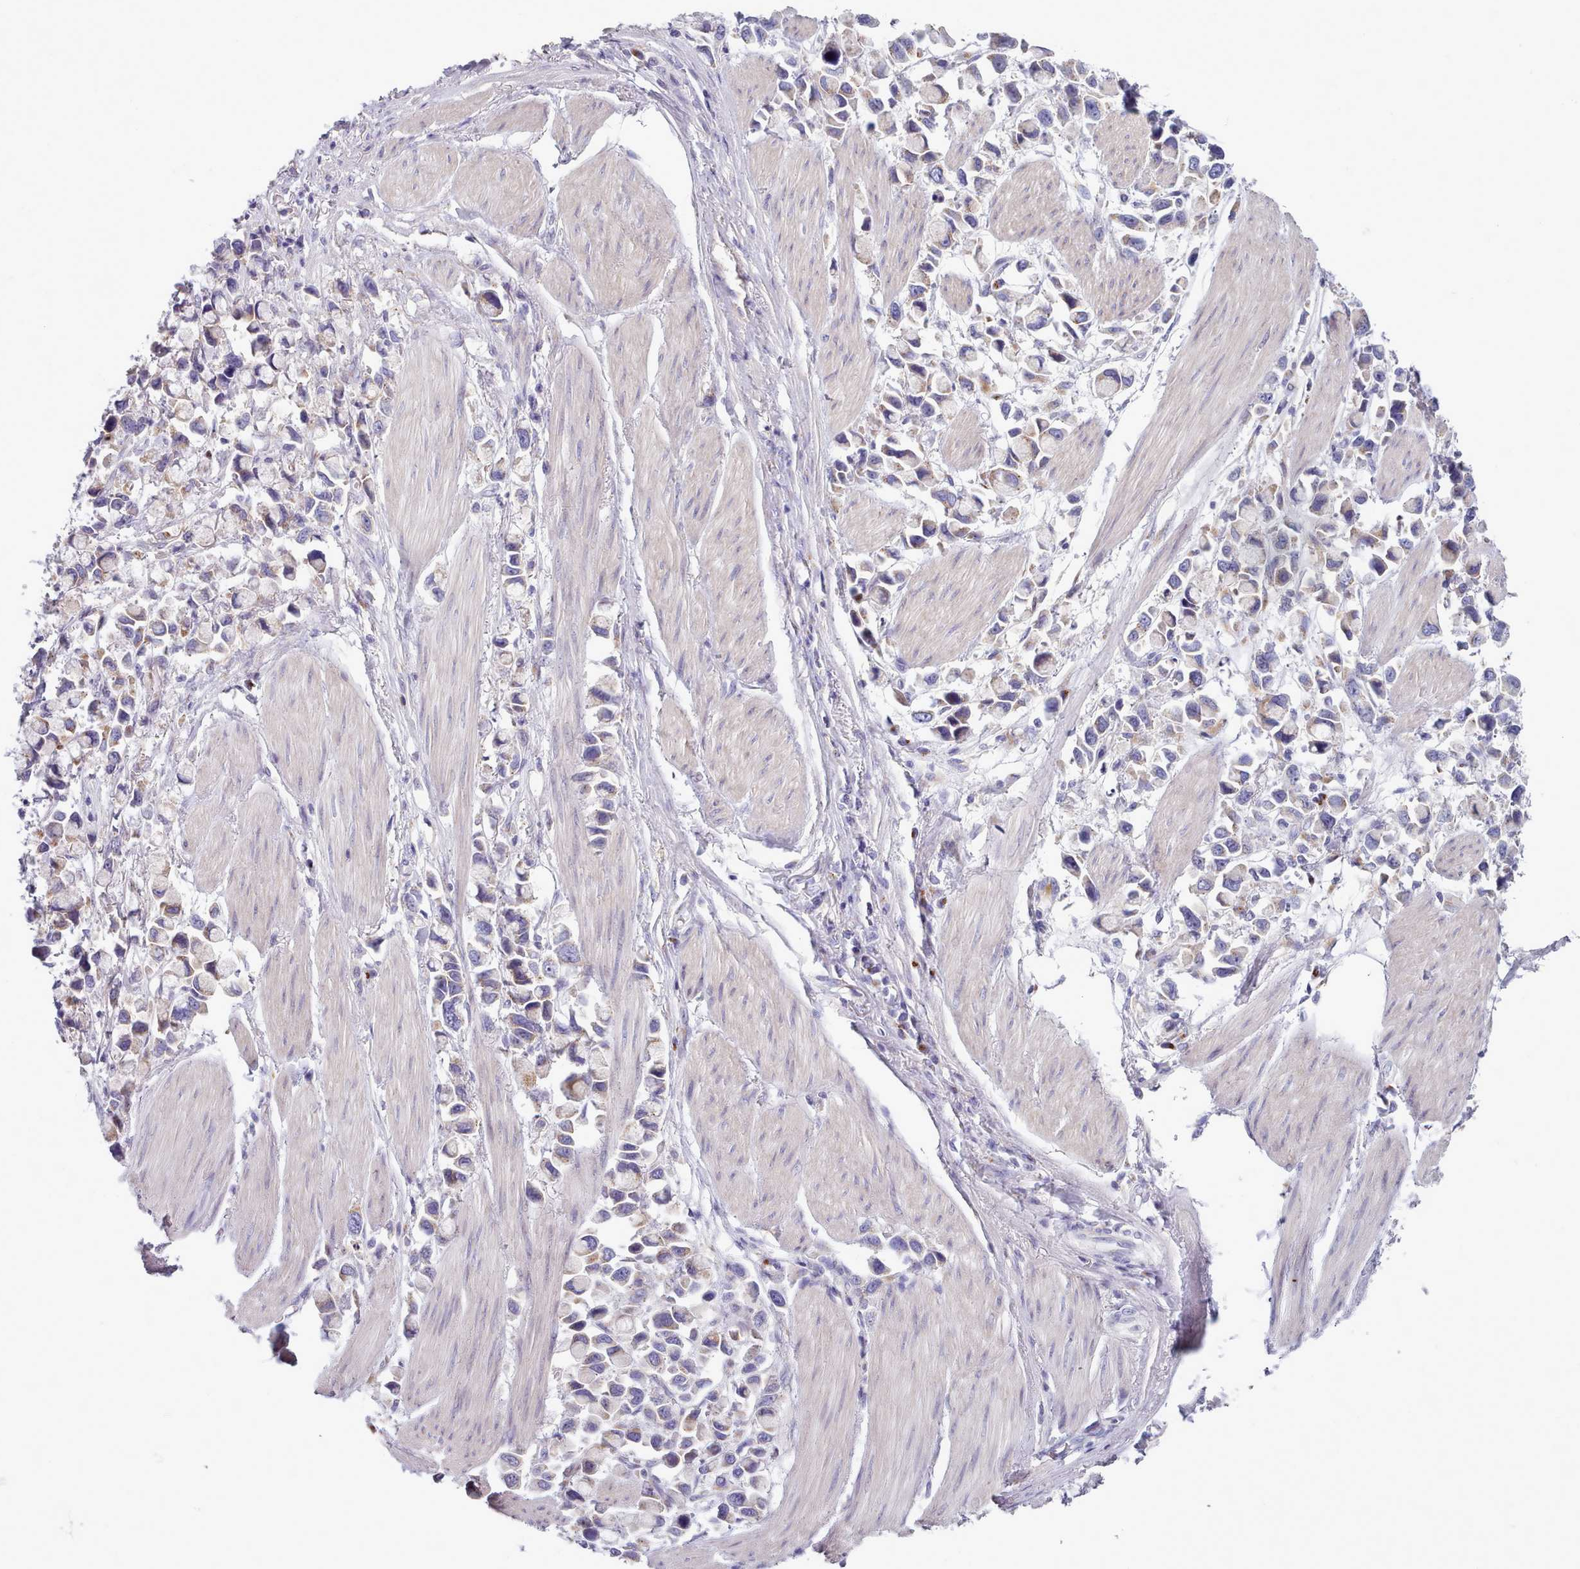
{"staining": {"intensity": "weak", "quantity": "25%-75%", "location": "cytoplasmic/membranous"}, "tissue": "stomach cancer", "cell_type": "Tumor cells", "image_type": "cancer", "snomed": [{"axis": "morphology", "description": "Adenocarcinoma, NOS"}, {"axis": "topography", "description": "Stomach"}], "caption": "High-power microscopy captured an immunohistochemistry (IHC) image of stomach cancer (adenocarcinoma), revealing weak cytoplasmic/membranous staining in about 25%-75% of tumor cells.", "gene": "MYRFL", "patient": {"sex": "female", "age": 81}}